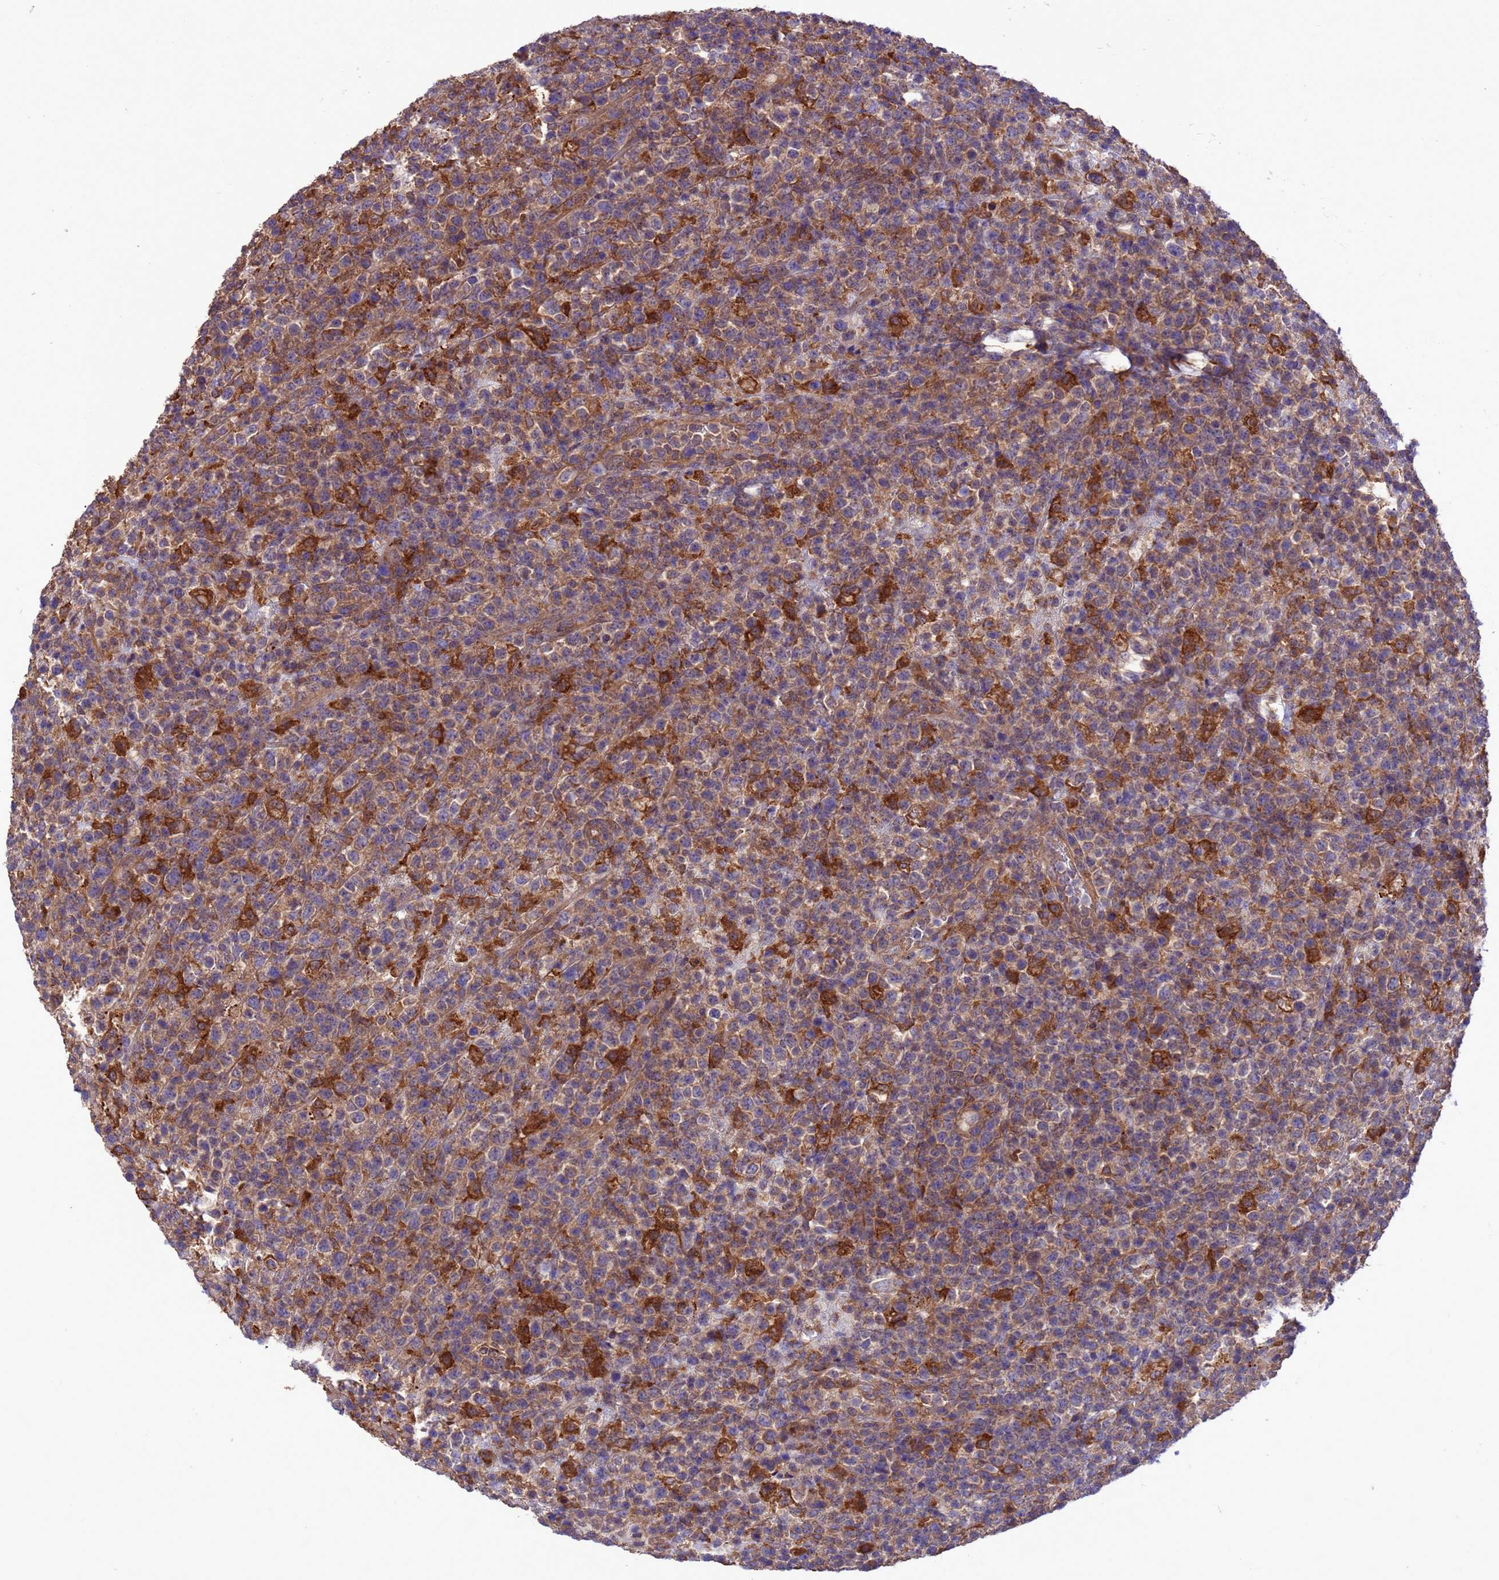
{"staining": {"intensity": "weak", "quantity": "<25%", "location": "cytoplasmic/membranous"}, "tissue": "lymphoma", "cell_type": "Tumor cells", "image_type": "cancer", "snomed": [{"axis": "morphology", "description": "Malignant lymphoma, non-Hodgkin's type, High grade"}, {"axis": "topography", "description": "Colon"}], "caption": "Tumor cells are negative for brown protein staining in lymphoma.", "gene": "ARHGAP12", "patient": {"sex": "female", "age": 53}}